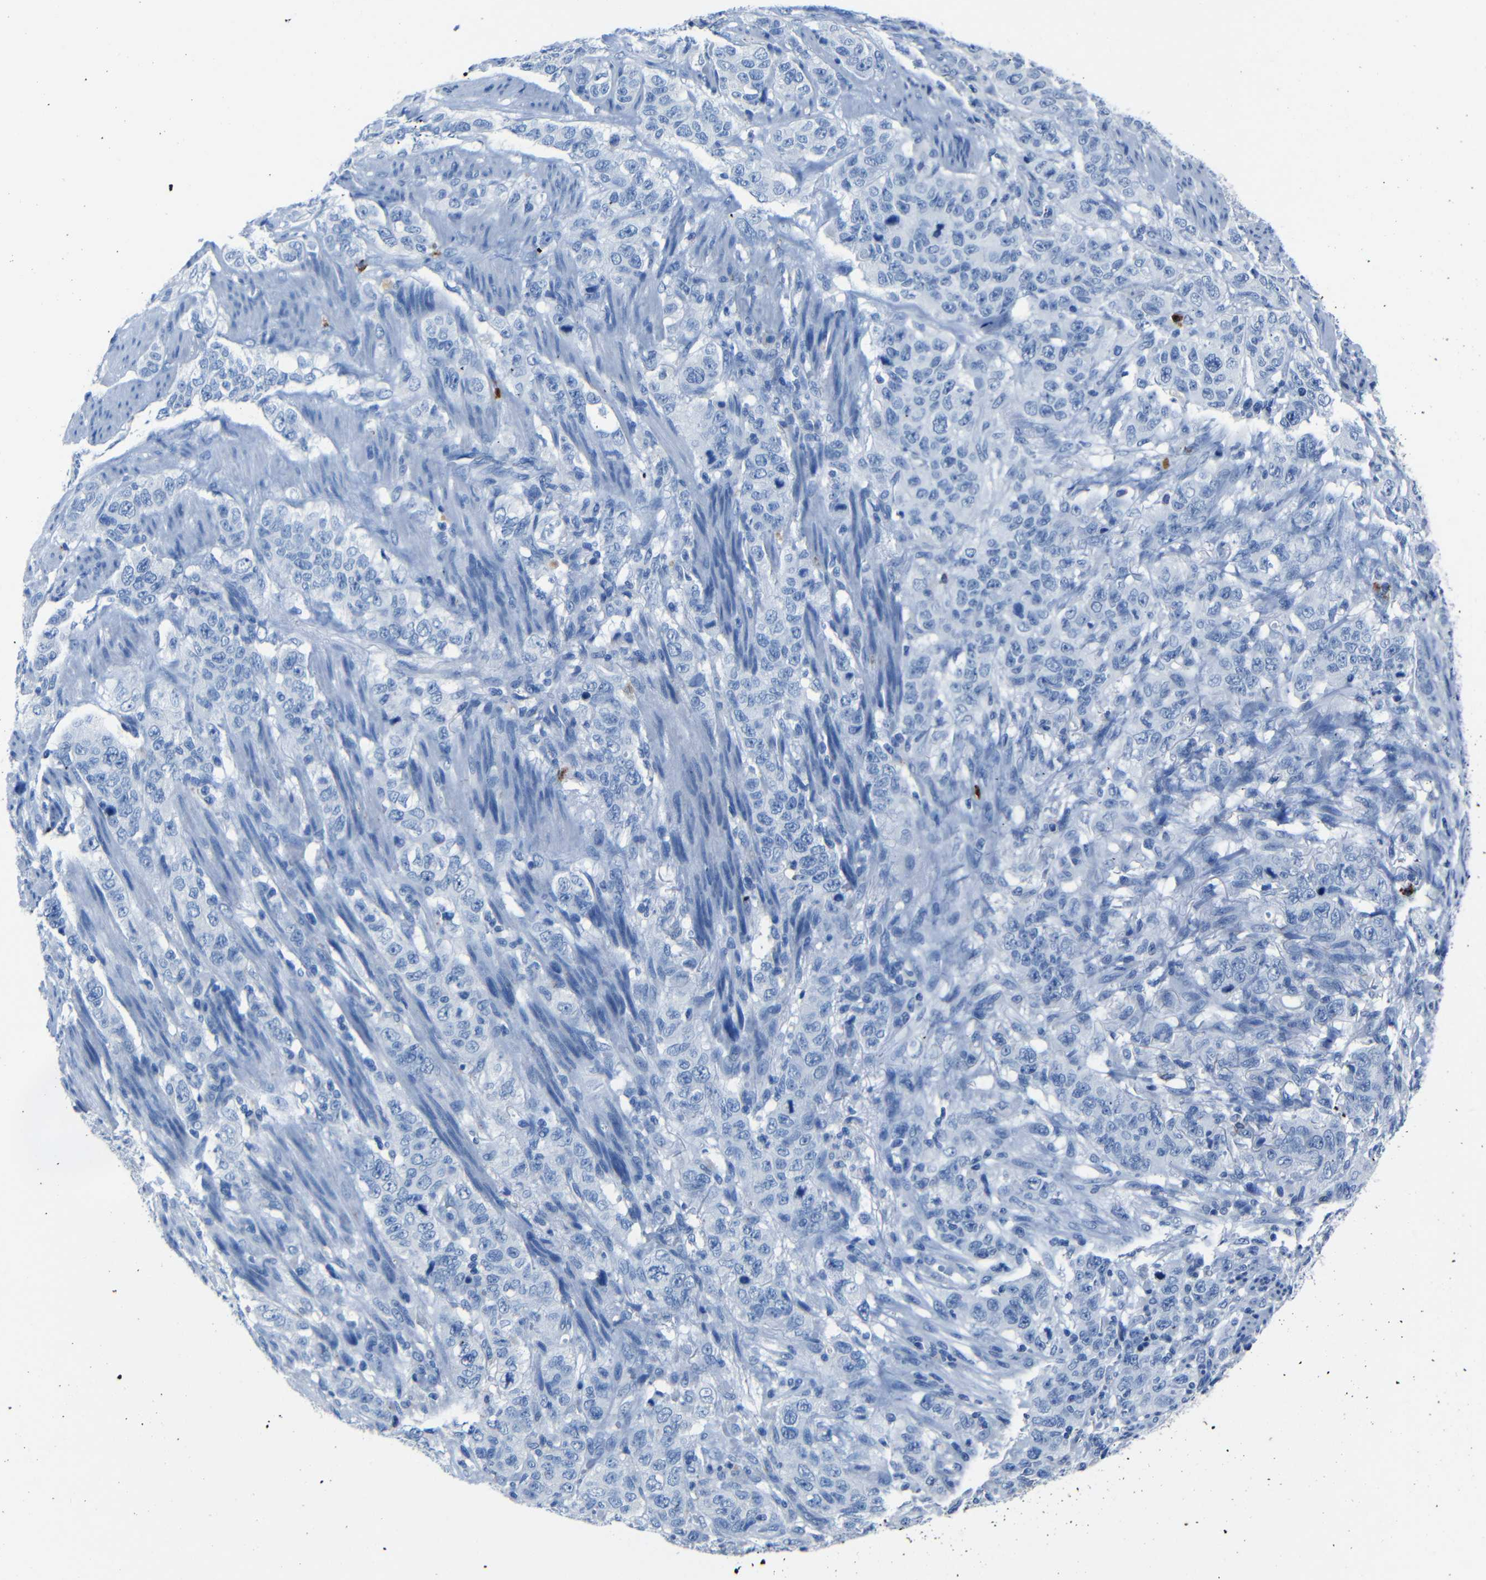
{"staining": {"intensity": "negative", "quantity": "none", "location": "none"}, "tissue": "stomach cancer", "cell_type": "Tumor cells", "image_type": "cancer", "snomed": [{"axis": "morphology", "description": "Adenocarcinoma, NOS"}, {"axis": "topography", "description": "Stomach"}], "caption": "The IHC micrograph has no significant staining in tumor cells of stomach cancer (adenocarcinoma) tissue.", "gene": "CLDN11", "patient": {"sex": "male", "age": 48}}